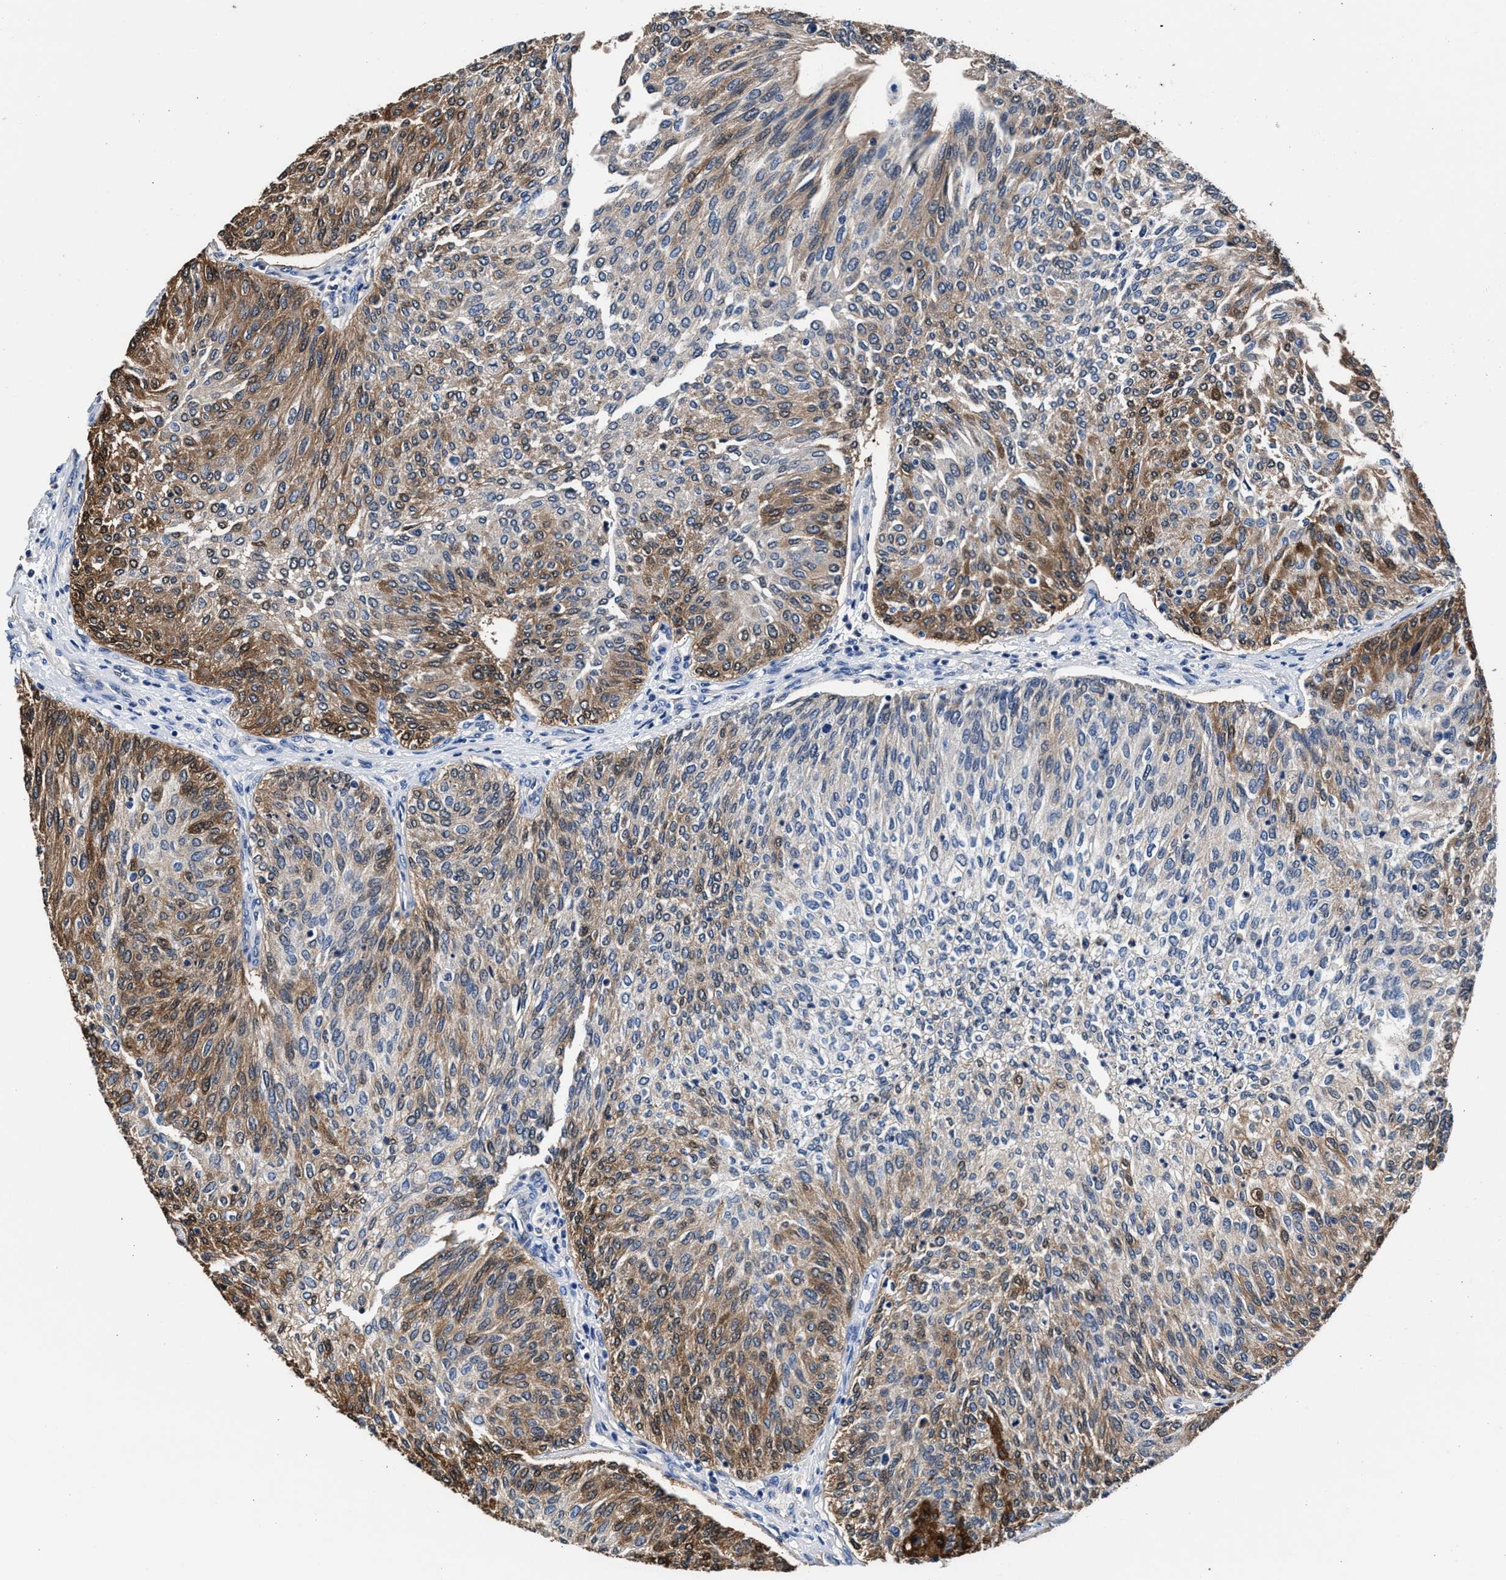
{"staining": {"intensity": "moderate", "quantity": "25%-75%", "location": "cytoplasmic/membranous"}, "tissue": "urothelial cancer", "cell_type": "Tumor cells", "image_type": "cancer", "snomed": [{"axis": "morphology", "description": "Urothelial carcinoma, Low grade"}, {"axis": "topography", "description": "Urinary bladder"}], "caption": "About 25%-75% of tumor cells in human urothelial cancer exhibit moderate cytoplasmic/membranous protein expression as visualized by brown immunohistochemical staining.", "gene": "GSTM1", "patient": {"sex": "female", "age": 79}}